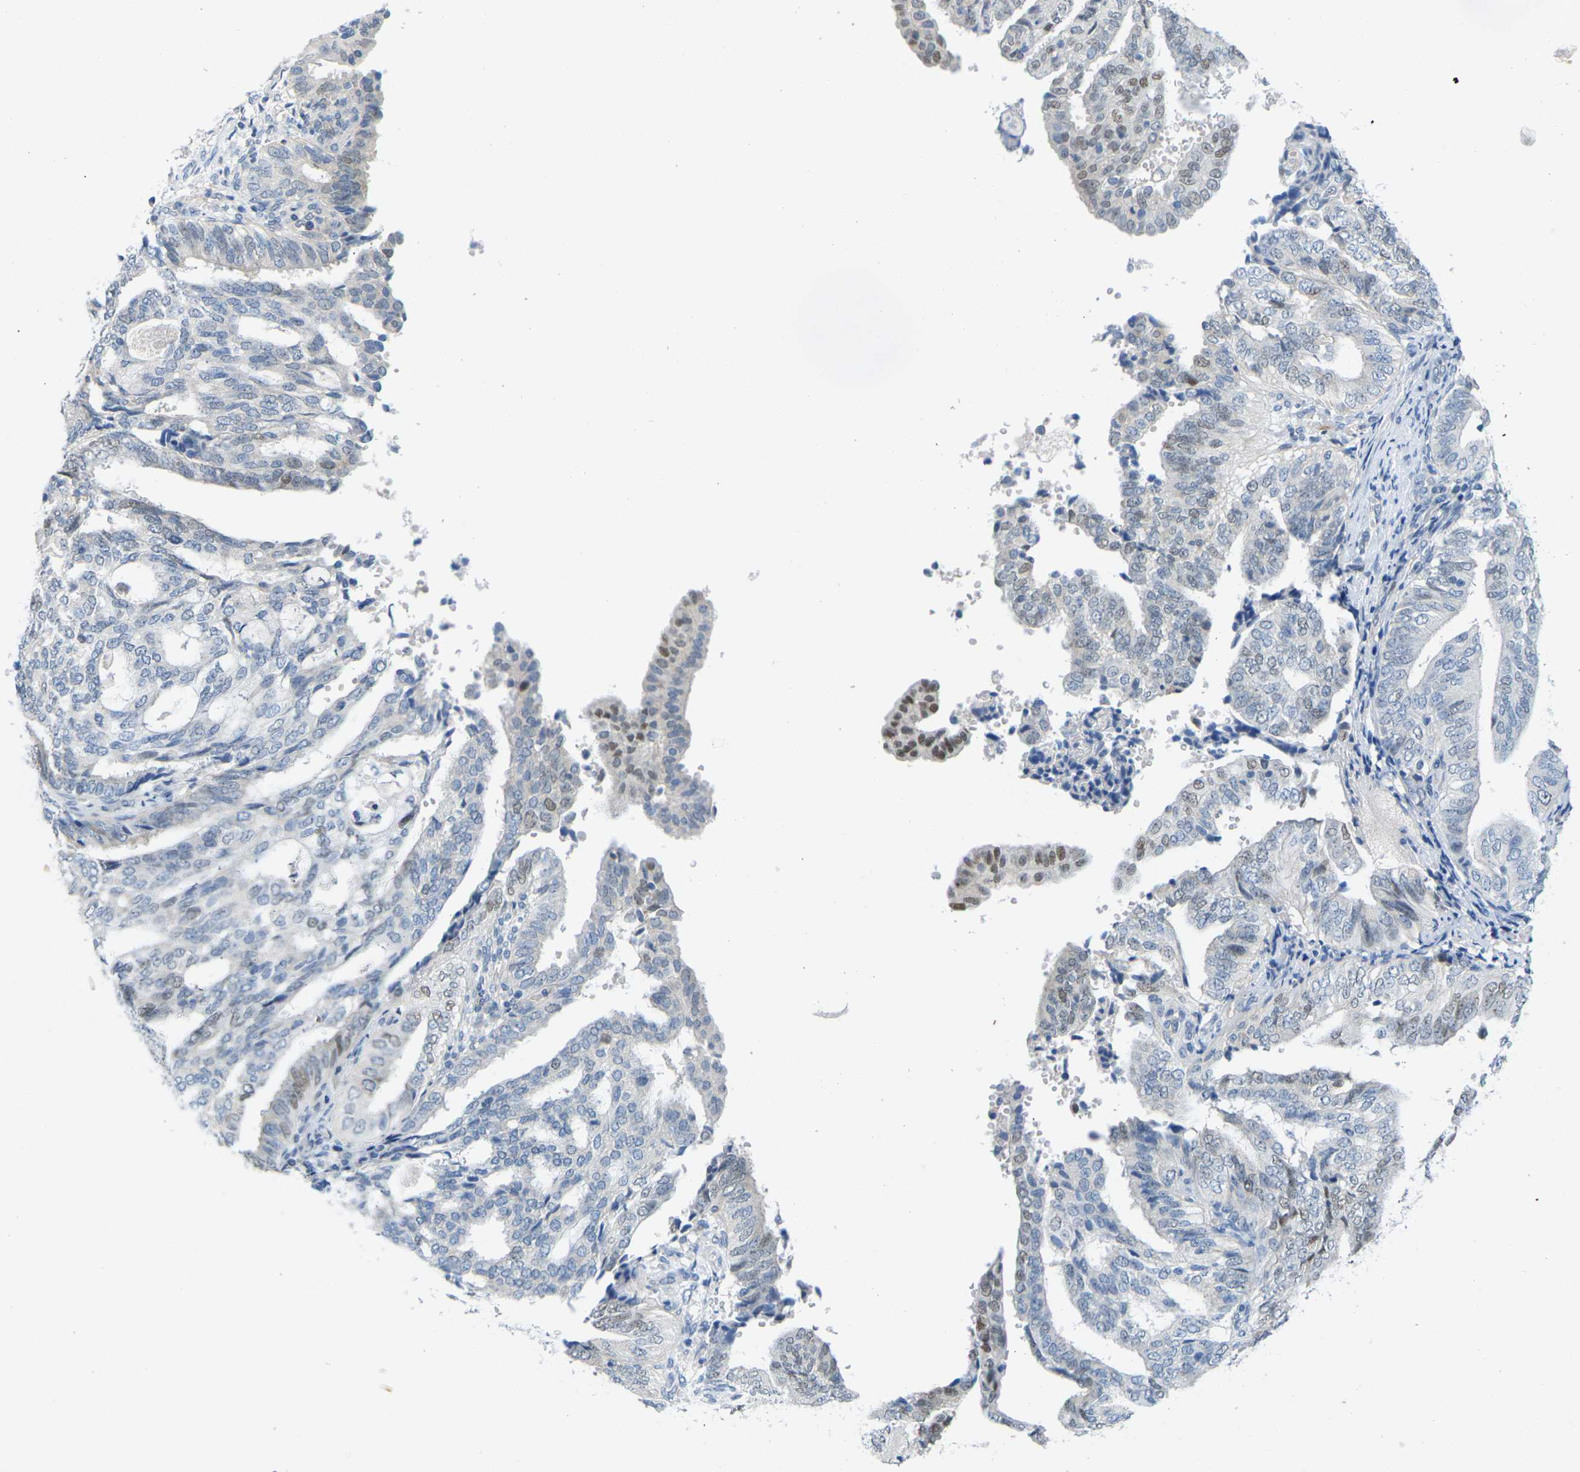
{"staining": {"intensity": "moderate", "quantity": "<25%", "location": "nuclear"}, "tissue": "endometrial cancer", "cell_type": "Tumor cells", "image_type": "cancer", "snomed": [{"axis": "morphology", "description": "Adenocarcinoma, NOS"}, {"axis": "topography", "description": "Endometrium"}], "caption": "The histopathology image displays staining of endometrial adenocarcinoma, revealing moderate nuclear protein expression (brown color) within tumor cells. (DAB IHC with brightfield microscopy, high magnification).", "gene": "CDK2", "patient": {"sex": "female", "age": 58}}